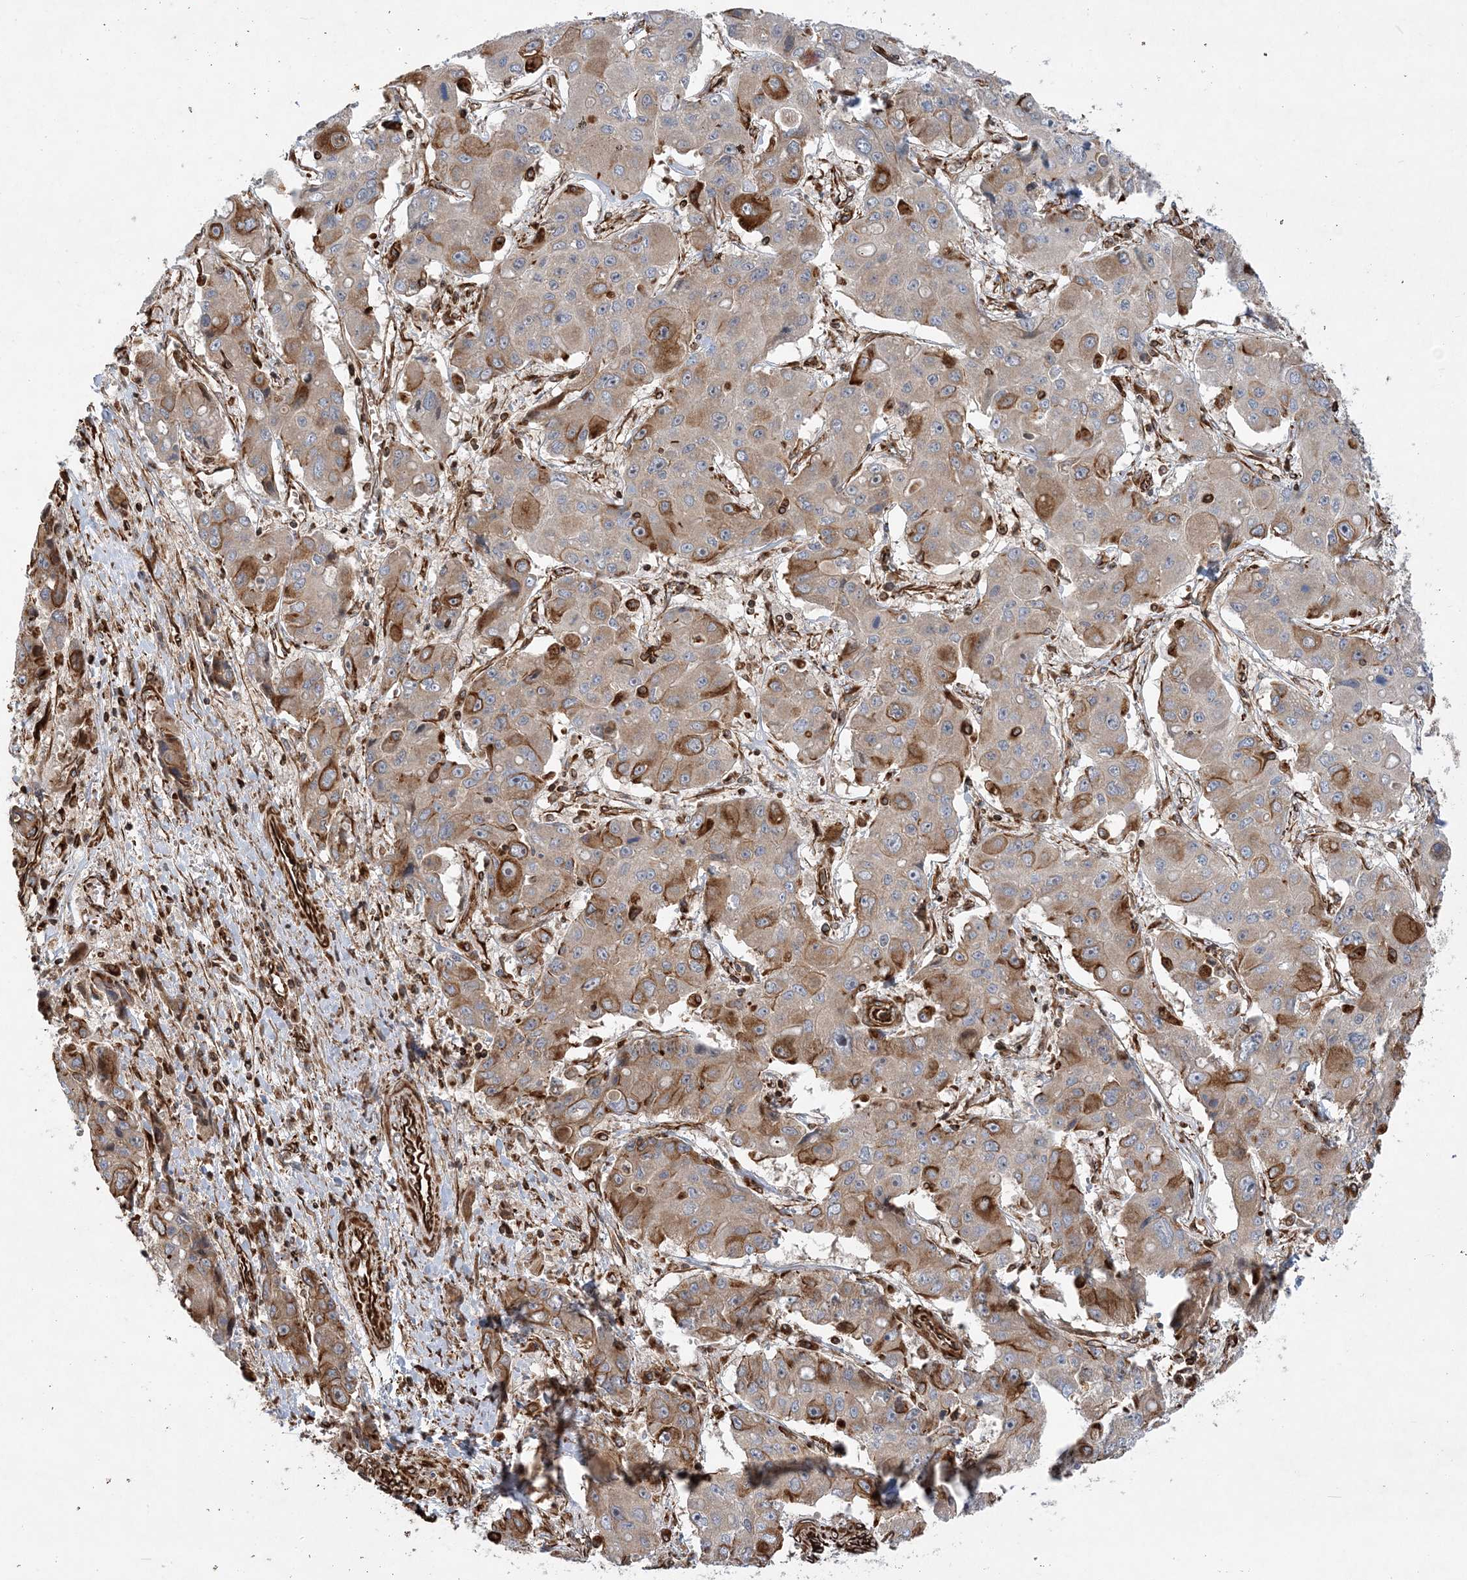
{"staining": {"intensity": "moderate", "quantity": "25%-75%", "location": "cytoplasmic/membranous"}, "tissue": "liver cancer", "cell_type": "Tumor cells", "image_type": "cancer", "snomed": [{"axis": "morphology", "description": "Cholangiocarcinoma"}, {"axis": "topography", "description": "Liver"}], "caption": "Tumor cells exhibit moderate cytoplasmic/membranous positivity in about 25%-75% of cells in cholangiocarcinoma (liver).", "gene": "FAM114A2", "patient": {"sex": "male", "age": 67}}